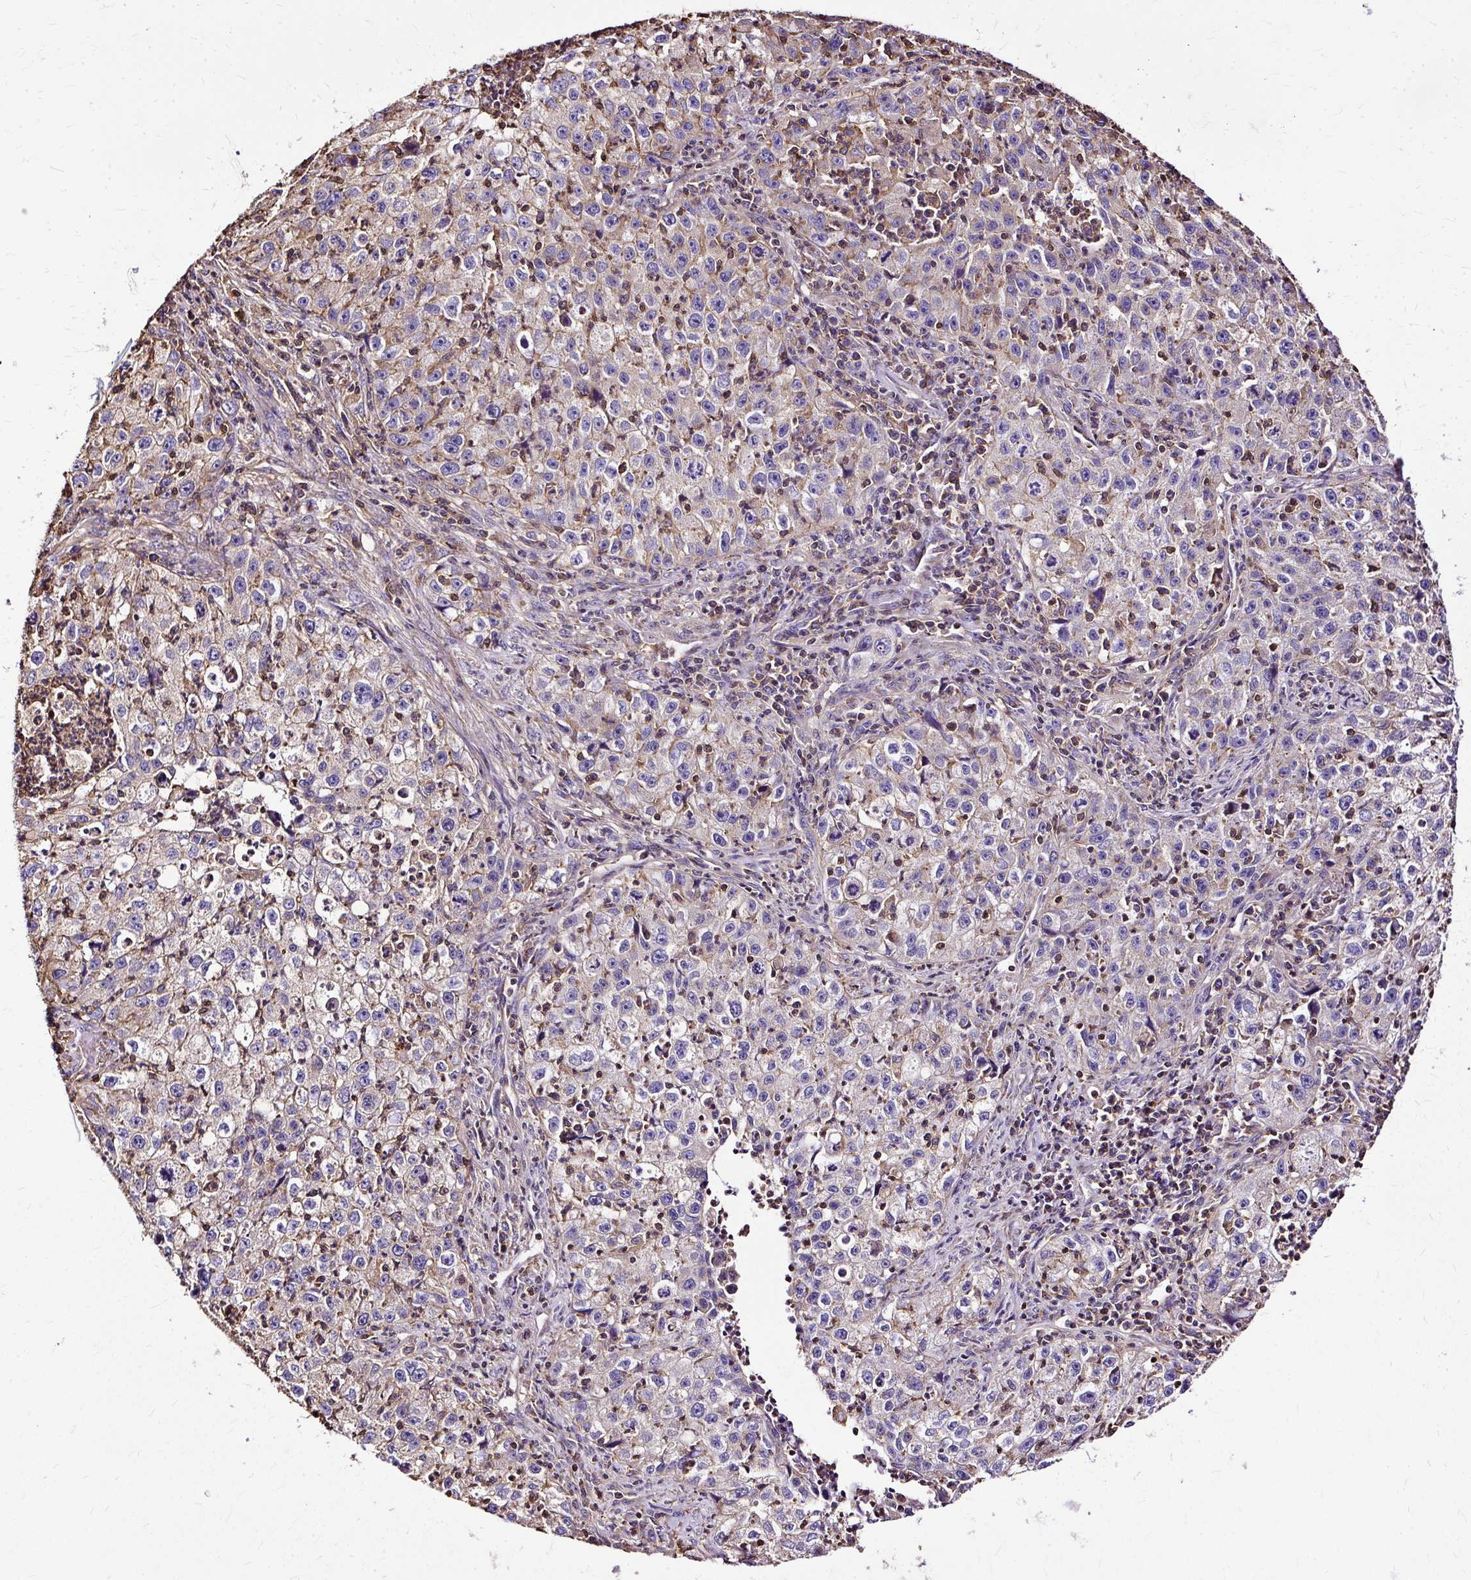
{"staining": {"intensity": "negative", "quantity": "none", "location": "none"}, "tissue": "lung cancer", "cell_type": "Tumor cells", "image_type": "cancer", "snomed": [{"axis": "morphology", "description": "Squamous cell carcinoma, NOS"}, {"axis": "topography", "description": "Lung"}], "caption": "Human lung squamous cell carcinoma stained for a protein using IHC reveals no expression in tumor cells.", "gene": "KLHL11", "patient": {"sex": "male", "age": 71}}